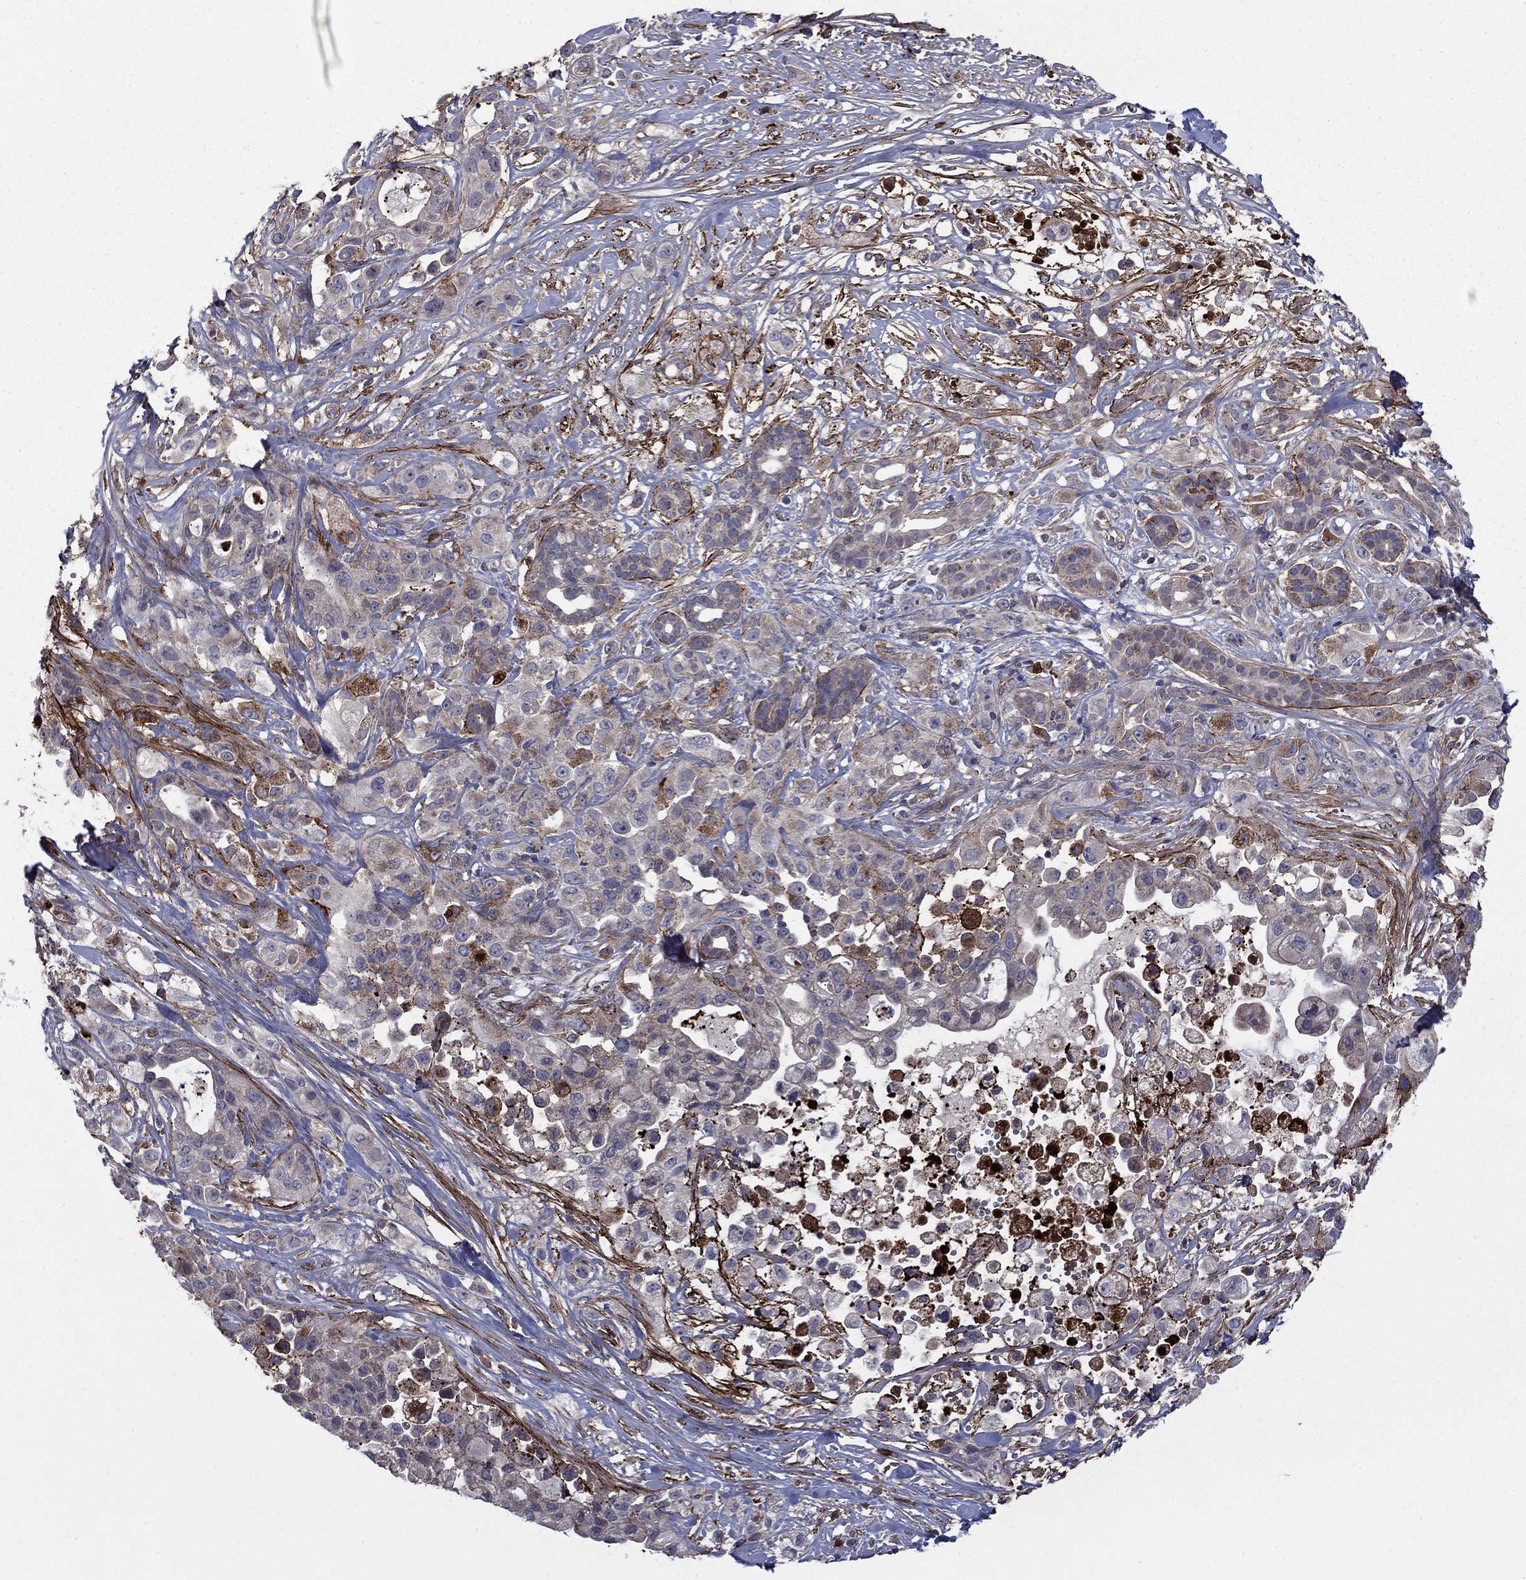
{"staining": {"intensity": "moderate", "quantity": "<25%", "location": "cytoplasmic/membranous"}, "tissue": "pancreatic cancer", "cell_type": "Tumor cells", "image_type": "cancer", "snomed": [{"axis": "morphology", "description": "Adenocarcinoma, NOS"}, {"axis": "topography", "description": "Pancreas"}], "caption": "The micrograph demonstrates immunohistochemical staining of pancreatic adenocarcinoma. There is moderate cytoplasmic/membranous positivity is seen in about <25% of tumor cells.", "gene": "DOP1B", "patient": {"sex": "male", "age": 44}}